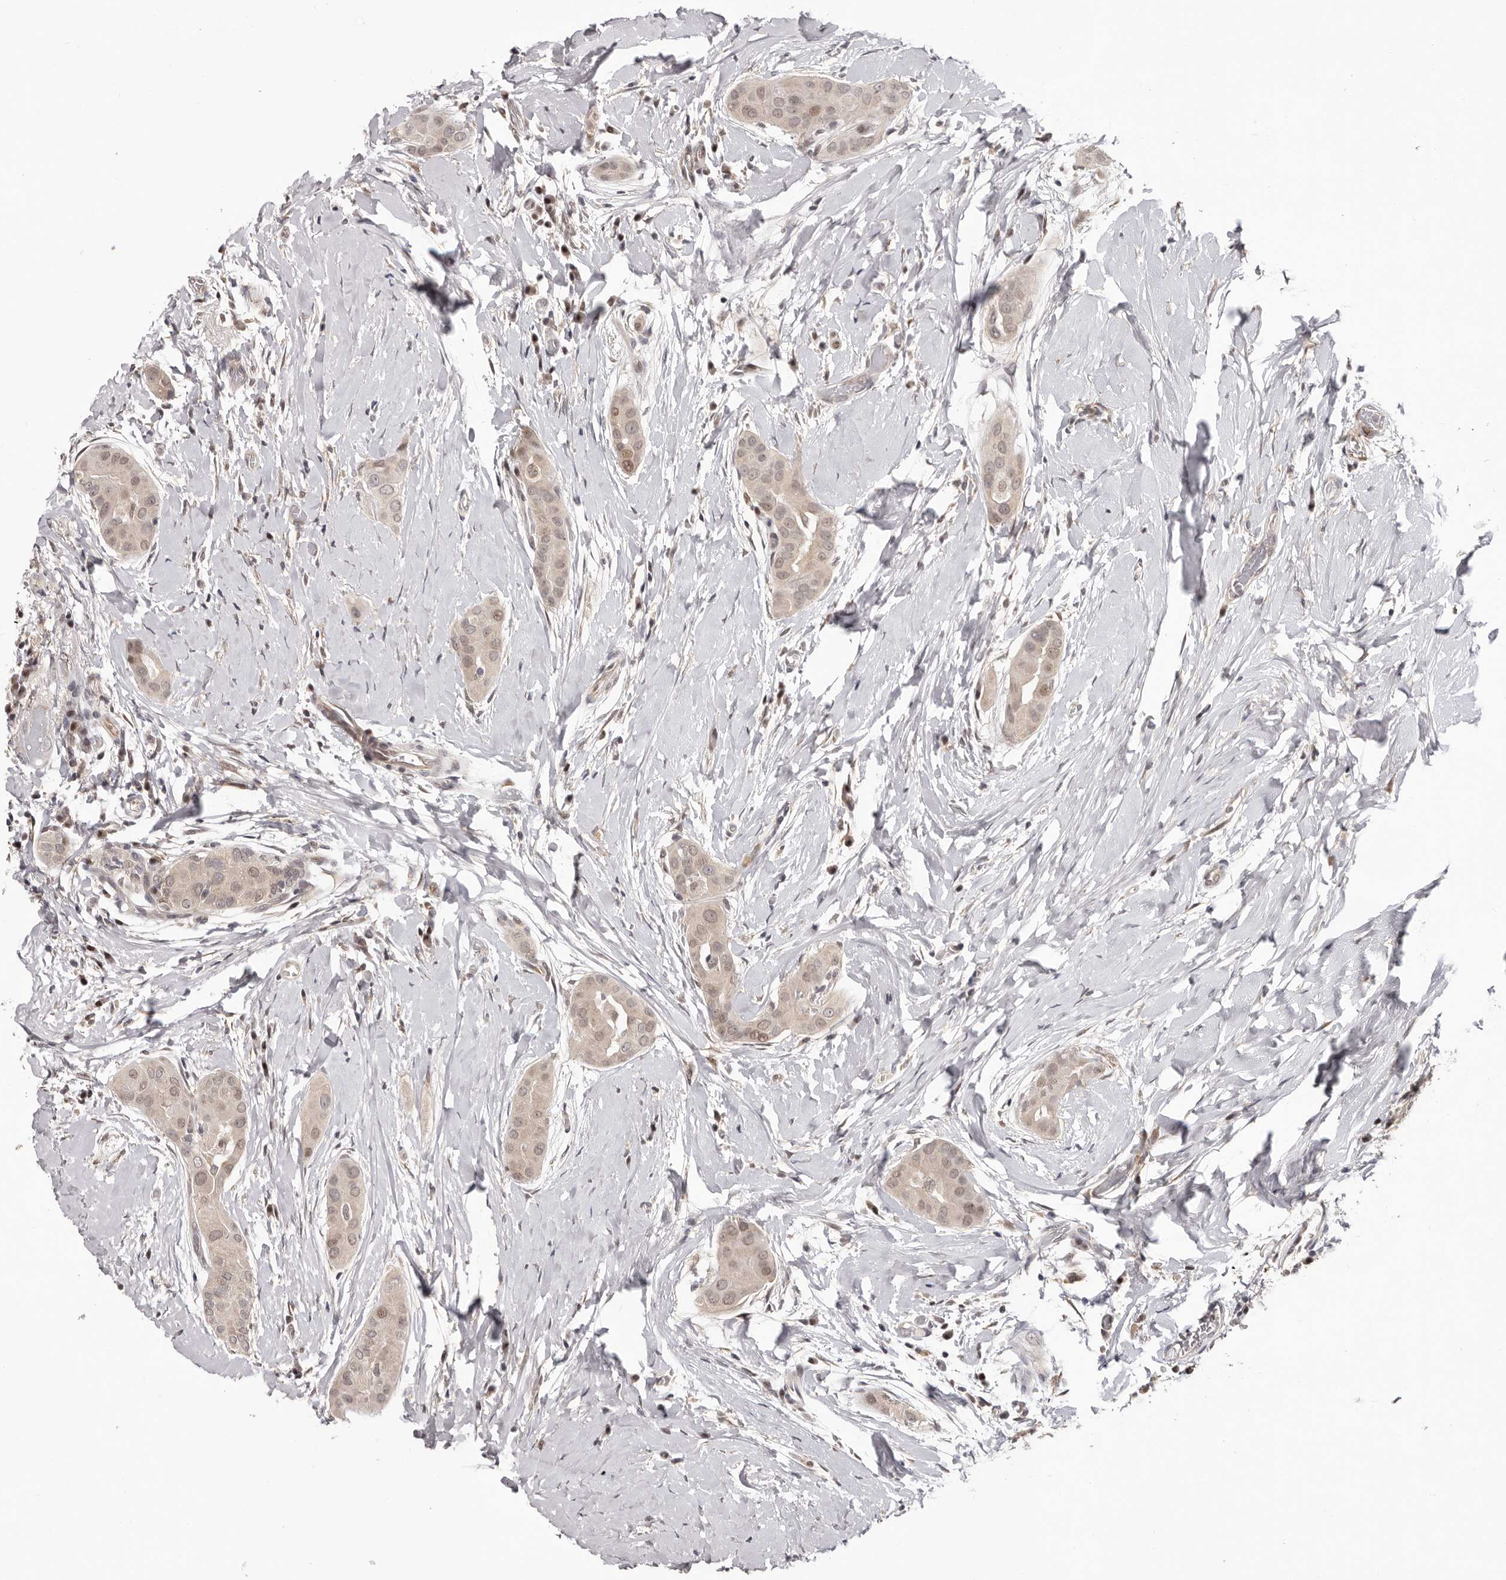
{"staining": {"intensity": "weak", "quantity": ">75%", "location": "nuclear"}, "tissue": "thyroid cancer", "cell_type": "Tumor cells", "image_type": "cancer", "snomed": [{"axis": "morphology", "description": "Papillary adenocarcinoma, NOS"}, {"axis": "topography", "description": "Thyroid gland"}], "caption": "An immunohistochemistry histopathology image of tumor tissue is shown. Protein staining in brown labels weak nuclear positivity in thyroid papillary adenocarcinoma within tumor cells. The staining is performed using DAB brown chromogen to label protein expression. The nuclei are counter-stained blue using hematoxylin.", "gene": "TBX5", "patient": {"sex": "male", "age": 33}}